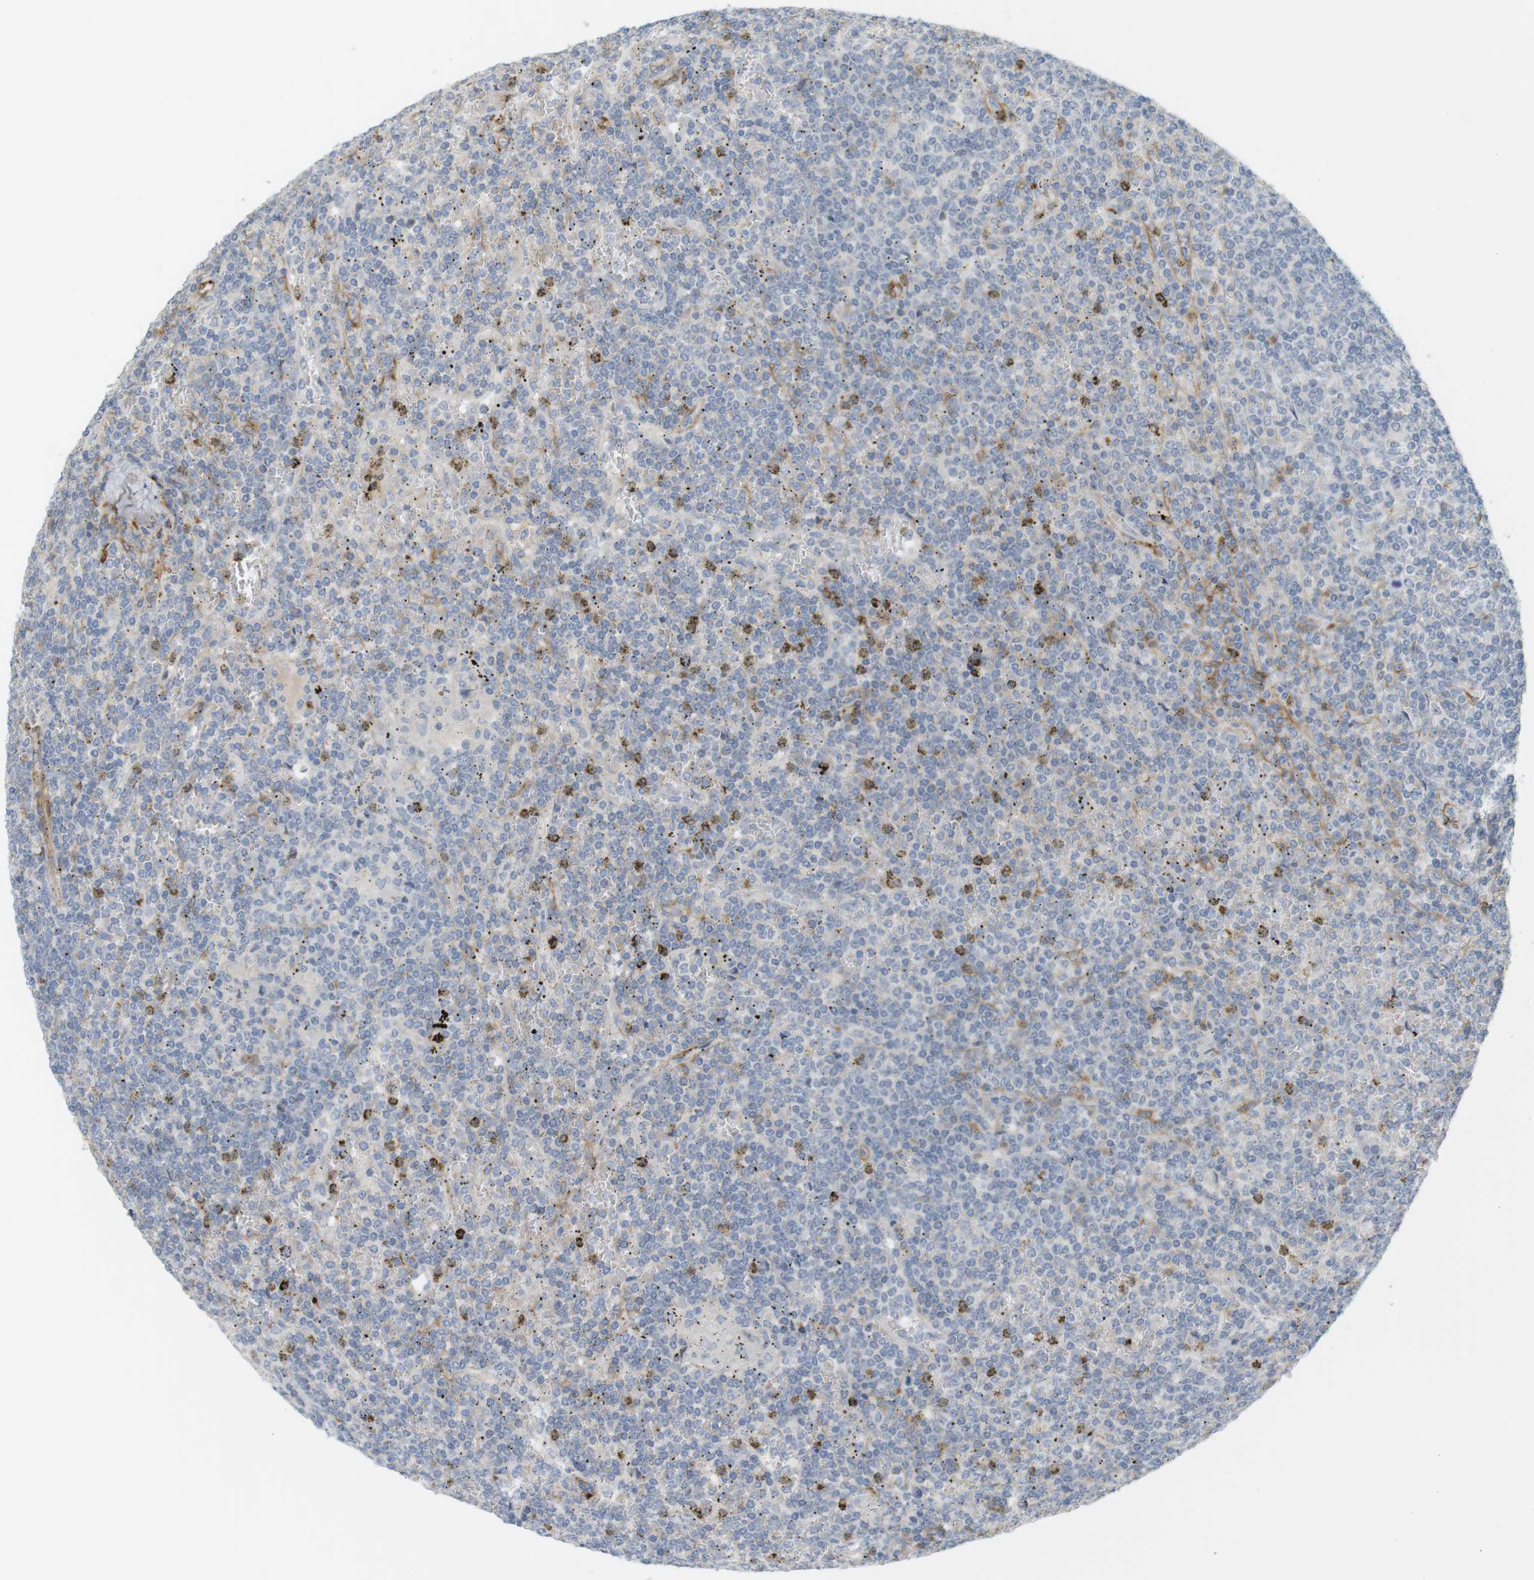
{"staining": {"intensity": "weak", "quantity": "<25%", "location": "cytoplasmic/membranous"}, "tissue": "lymphoma", "cell_type": "Tumor cells", "image_type": "cancer", "snomed": [{"axis": "morphology", "description": "Malignant lymphoma, non-Hodgkin's type, Low grade"}, {"axis": "topography", "description": "Spleen"}], "caption": "DAB (3,3'-diaminobenzidine) immunohistochemical staining of human low-grade malignant lymphoma, non-Hodgkin's type shows no significant staining in tumor cells.", "gene": "PDE3A", "patient": {"sex": "female", "age": 19}}